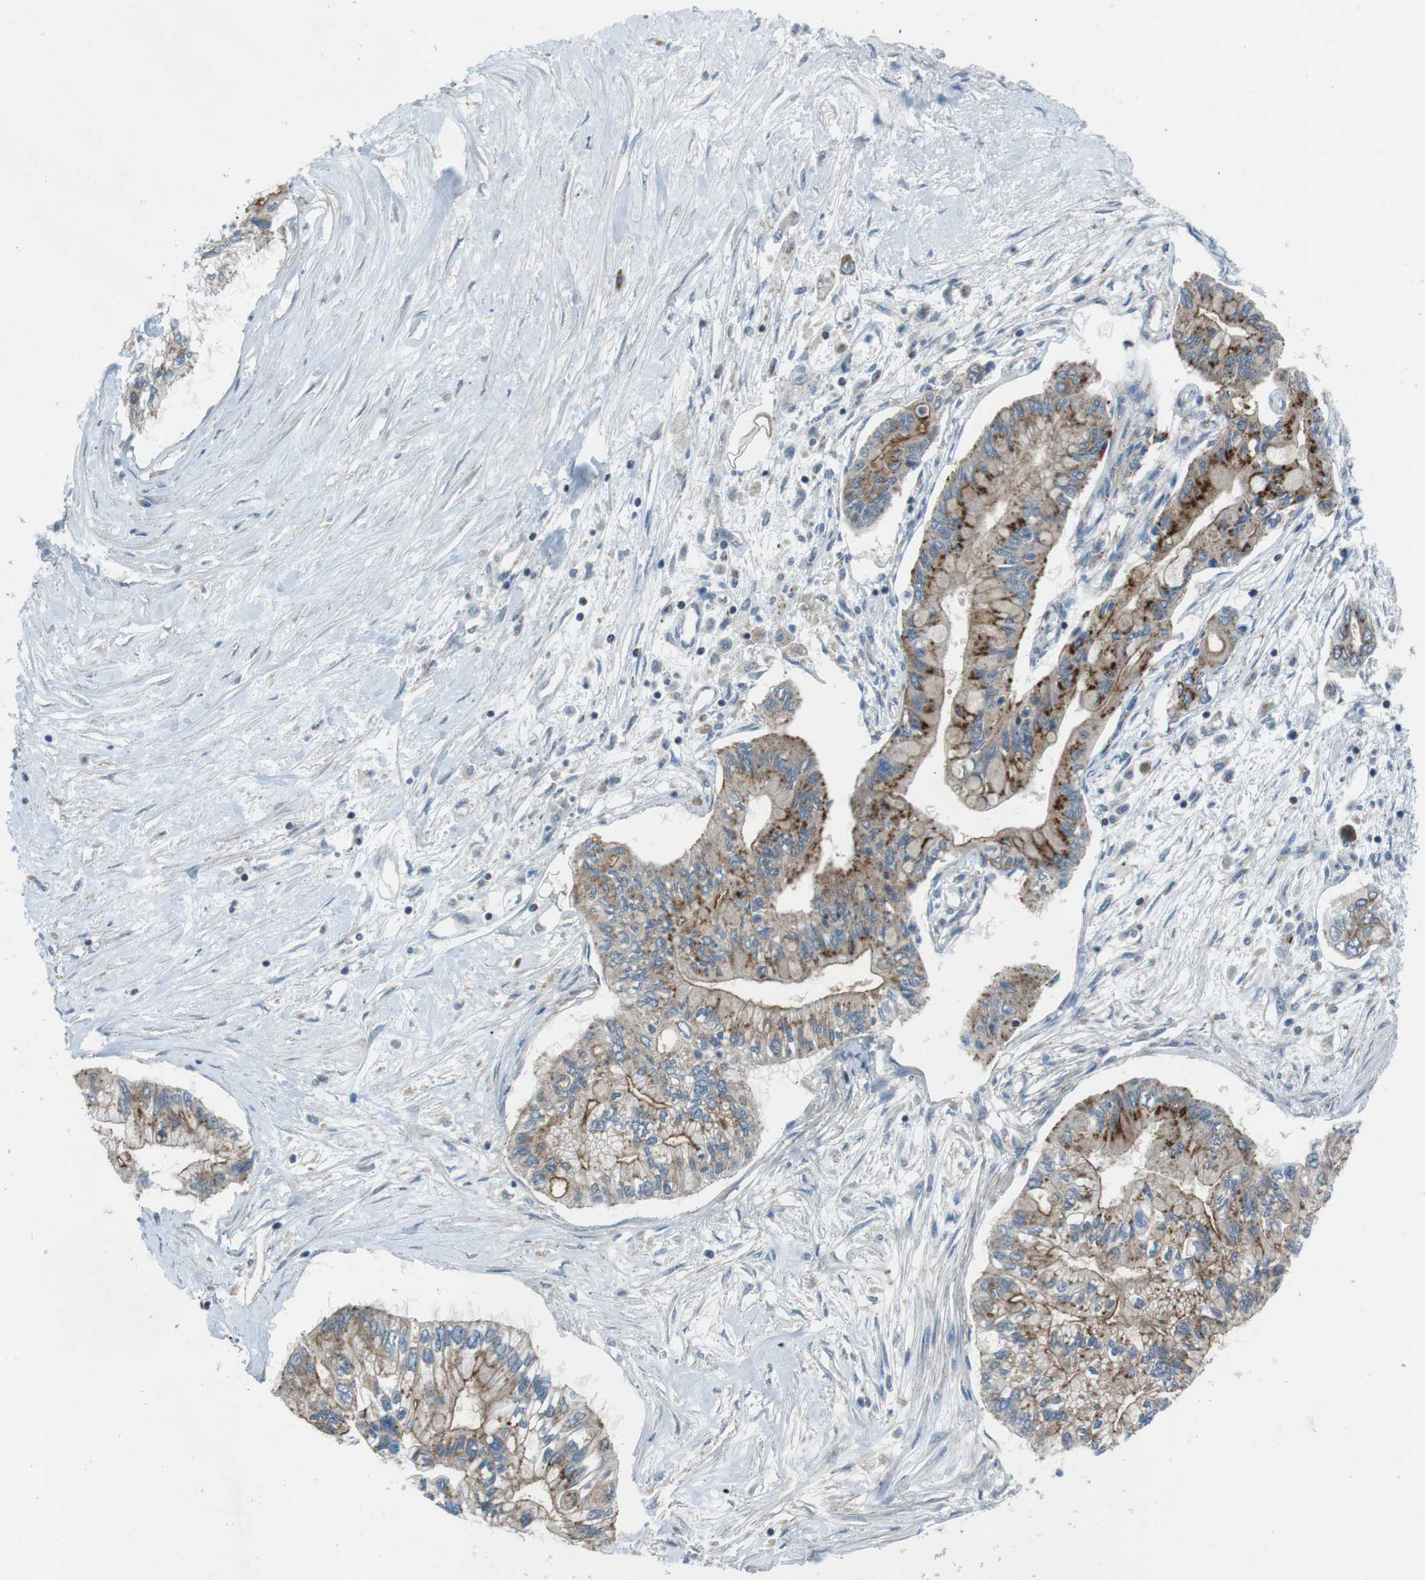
{"staining": {"intensity": "moderate", "quantity": ">75%", "location": "cytoplasmic/membranous"}, "tissue": "pancreatic cancer", "cell_type": "Tumor cells", "image_type": "cancer", "snomed": [{"axis": "morphology", "description": "Adenocarcinoma, NOS"}, {"axis": "topography", "description": "Pancreas"}], "caption": "Approximately >75% of tumor cells in human pancreatic cancer (adenocarcinoma) exhibit moderate cytoplasmic/membranous protein staining as visualized by brown immunohistochemical staining.", "gene": "FAM3B", "patient": {"sex": "female", "age": 77}}